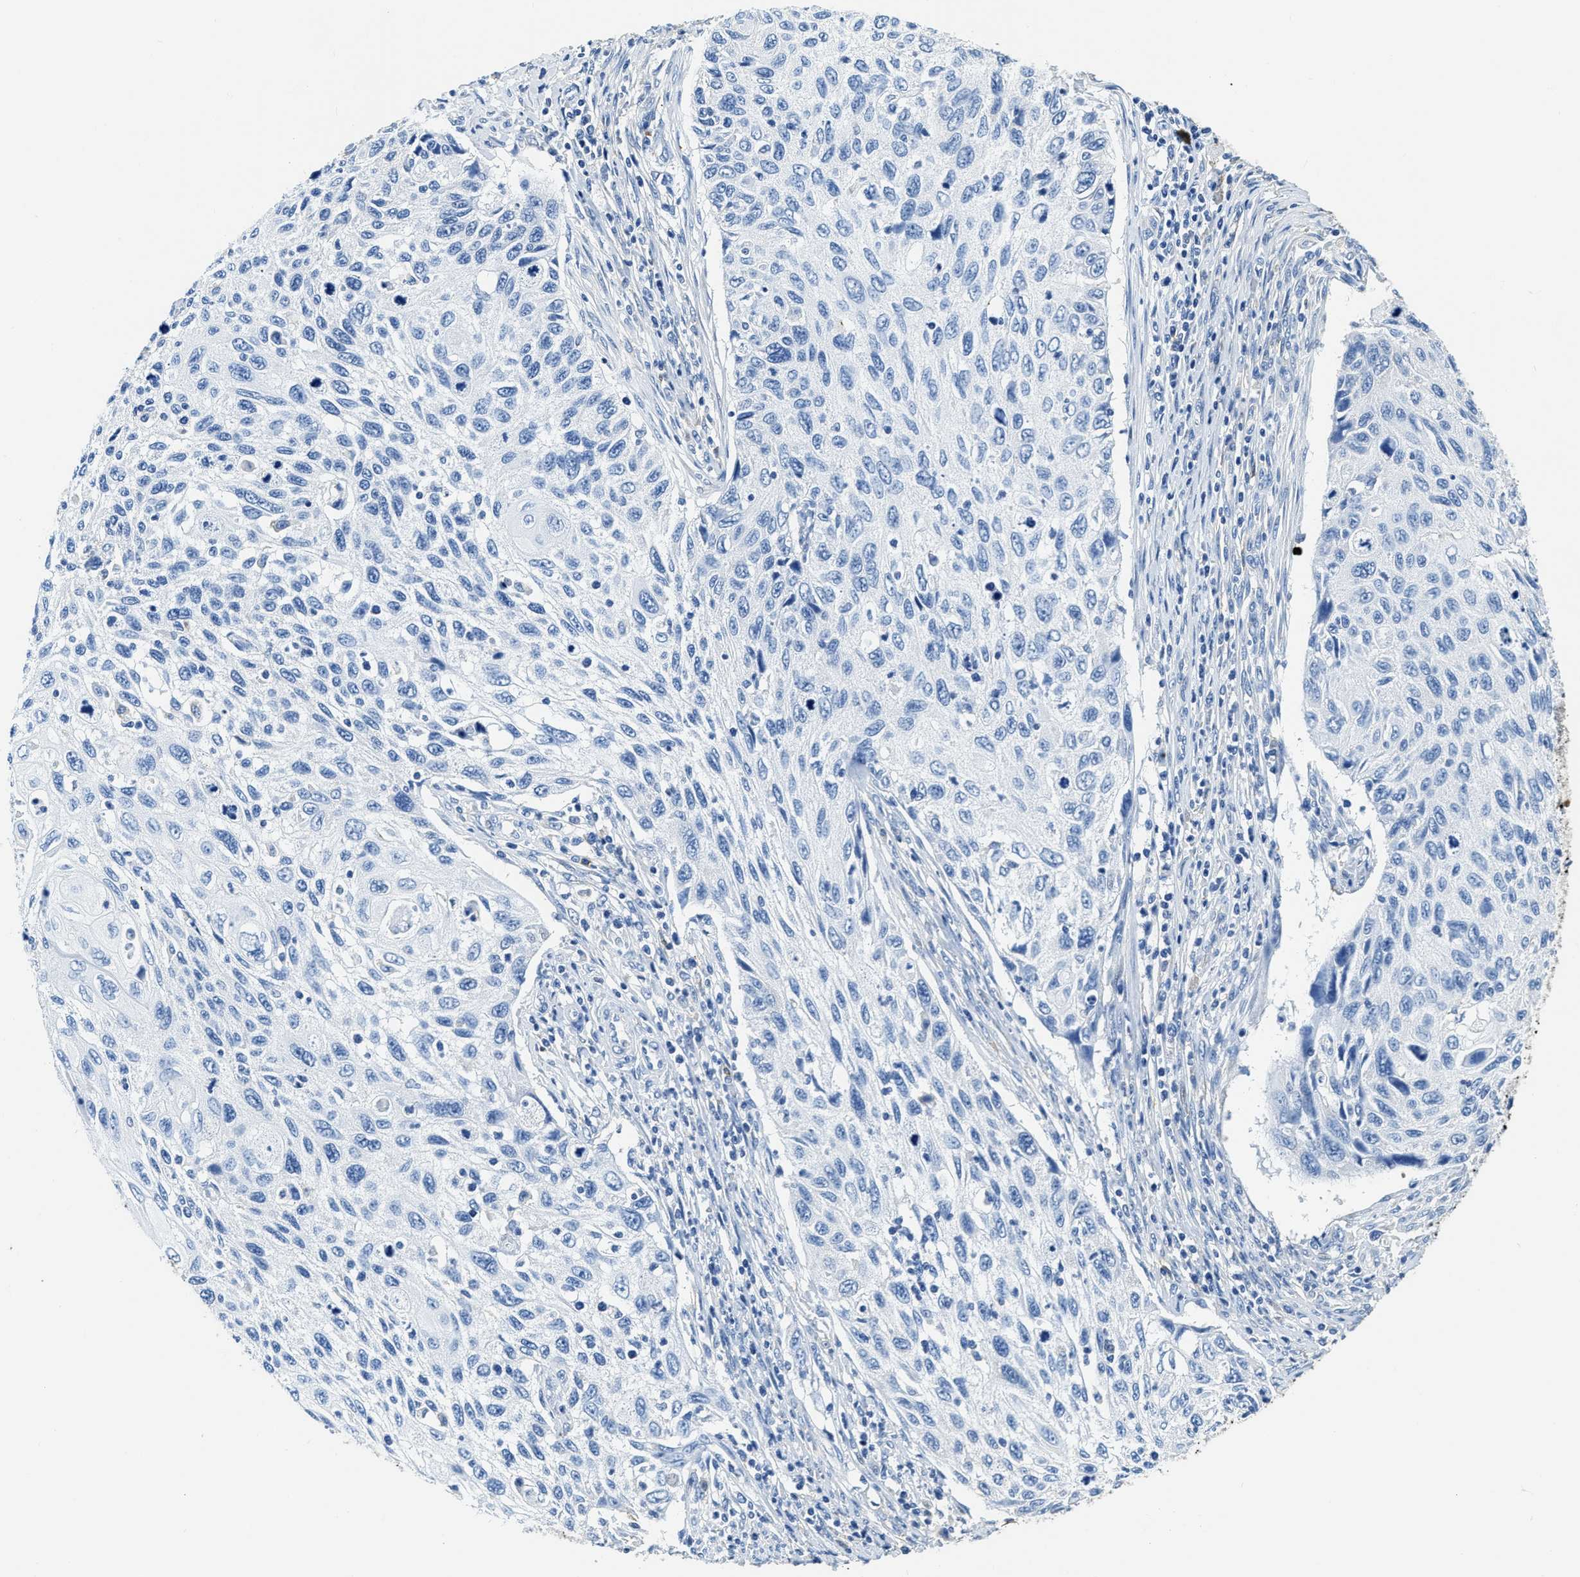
{"staining": {"intensity": "negative", "quantity": "none", "location": "none"}, "tissue": "cervical cancer", "cell_type": "Tumor cells", "image_type": "cancer", "snomed": [{"axis": "morphology", "description": "Squamous cell carcinoma, NOS"}, {"axis": "topography", "description": "Cervix"}], "caption": "Squamous cell carcinoma (cervical) was stained to show a protein in brown. There is no significant expression in tumor cells.", "gene": "ZDHHC13", "patient": {"sex": "female", "age": 70}}